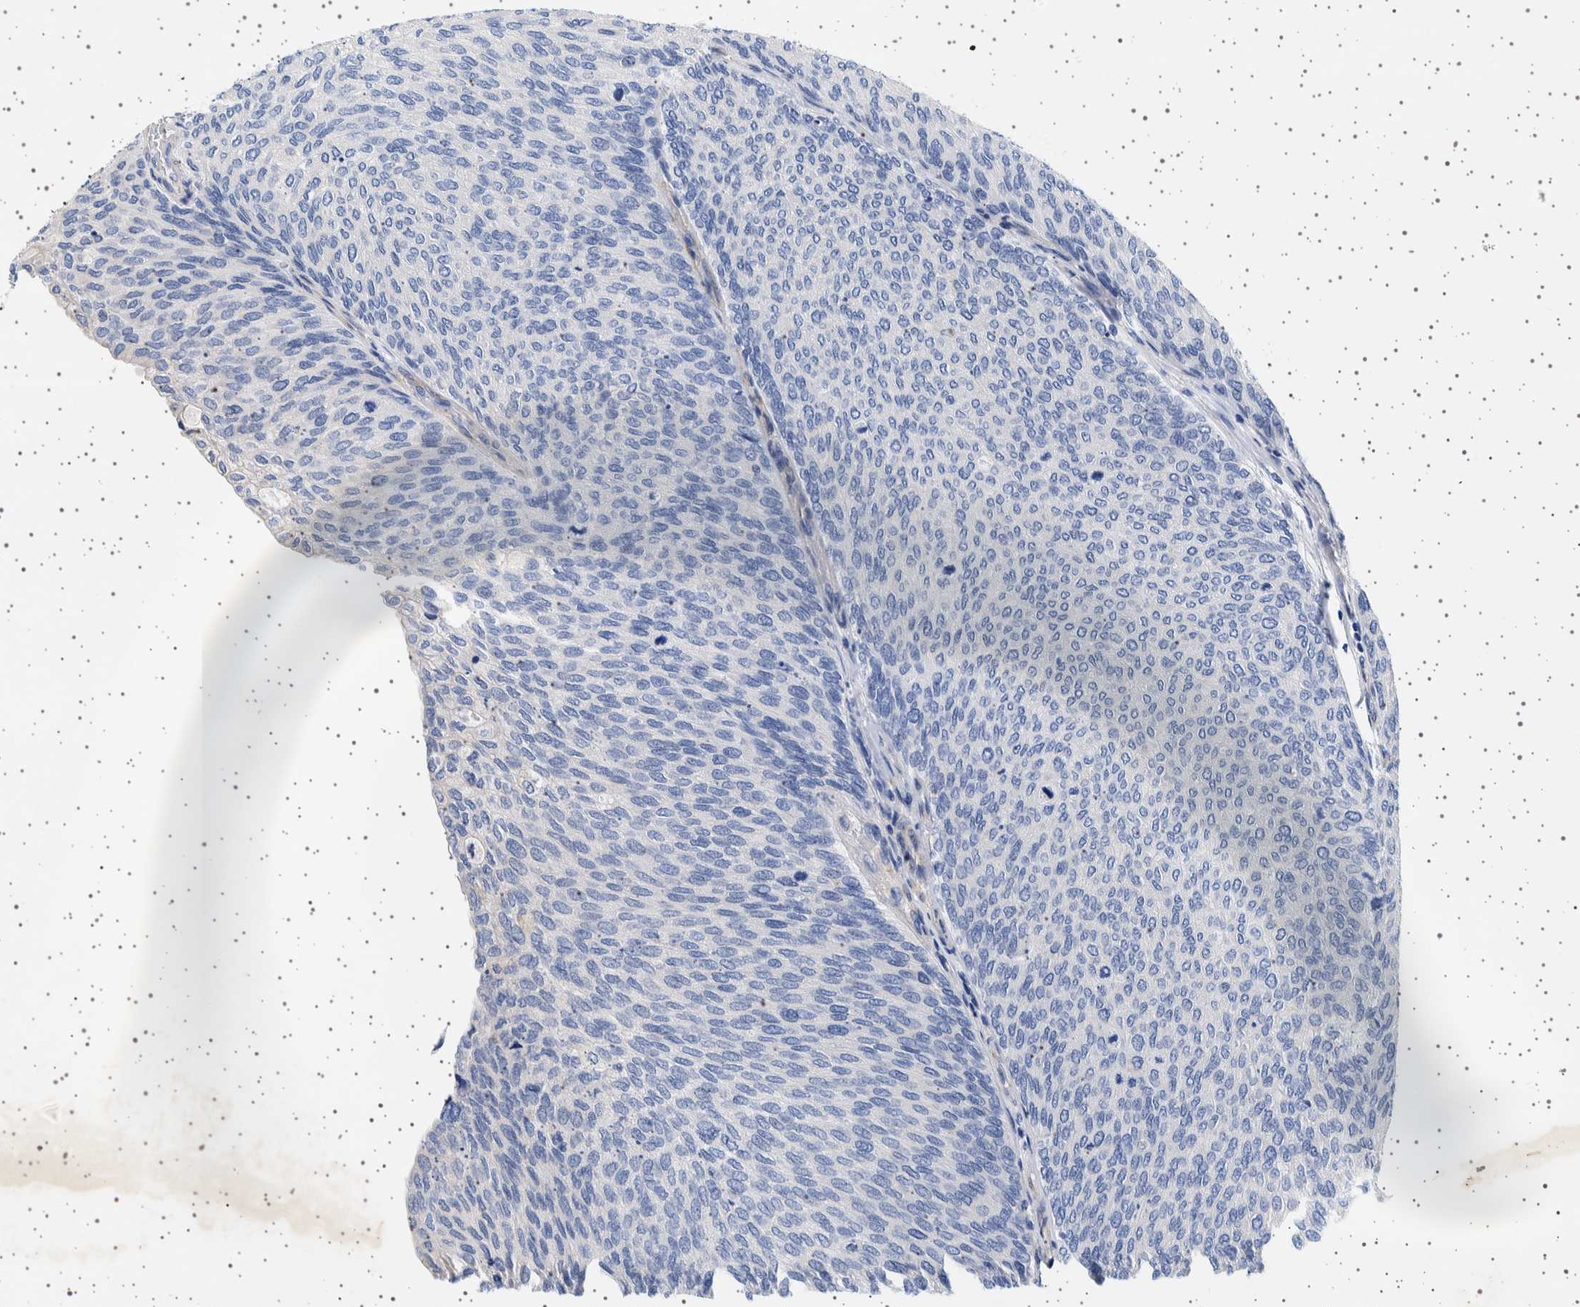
{"staining": {"intensity": "negative", "quantity": "none", "location": "none"}, "tissue": "urothelial cancer", "cell_type": "Tumor cells", "image_type": "cancer", "snomed": [{"axis": "morphology", "description": "Urothelial carcinoma, Low grade"}, {"axis": "topography", "description": "Urinary bladder"}], "caption": "Immunohistochemistry image of human low-grade urothelial carcinoma stained for a protein (brown), which displays no expression in tumor cells.", "gene": "SEPTIN4", "patient": {"sex": "female", "age": 79}}